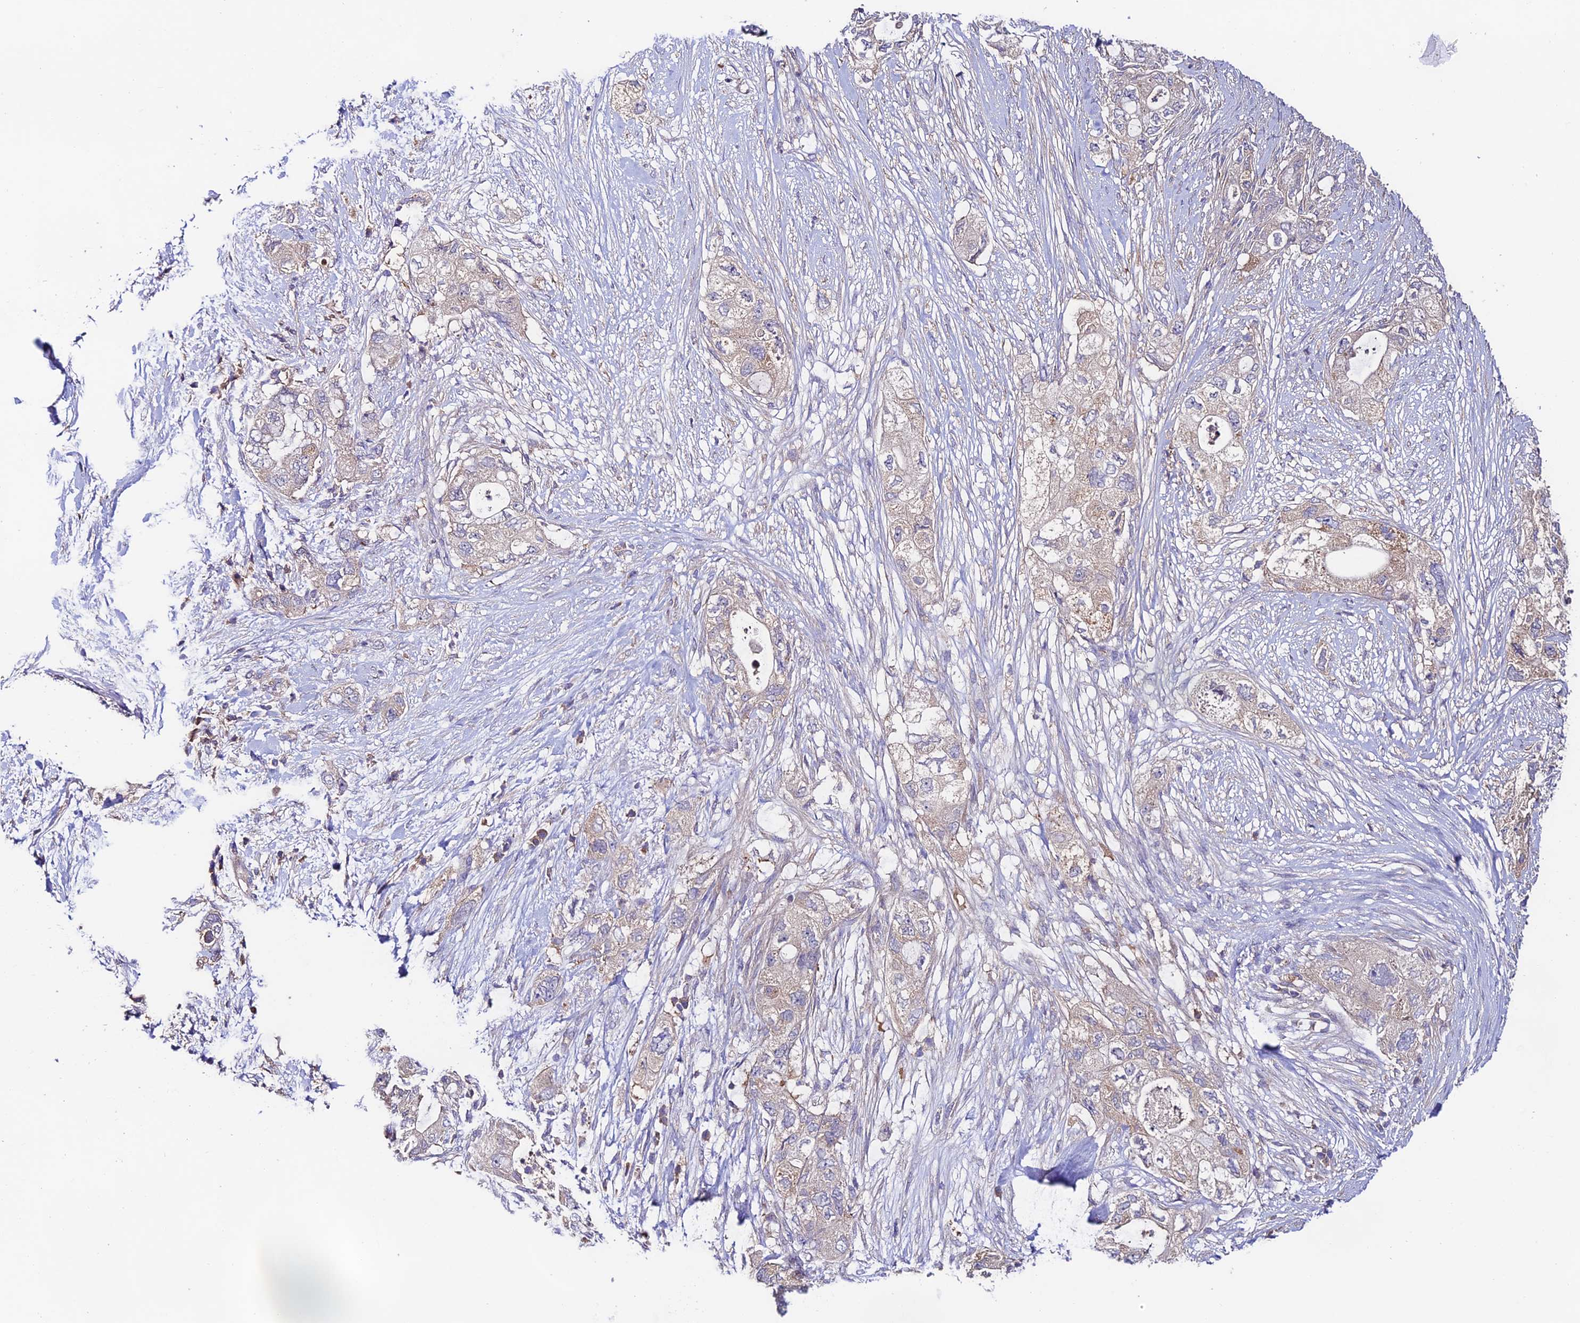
{"staining": {"intensity": "weak", "quantity": "<25%", "location": "cytoplasmic/membranous"}, "tissue": "pancreatic cancer", "cell_type": "Tumor cells", "image_type": "cancer", "snomed": [{"axis": "morphology", "description": "Adenocarcinoma, NOS"}, {"axis": "topography", "description": "Pancreas"}], "caption": "Tumor cells show no significant protein expression in pancreatic cancer (adenocarcinoma).", "gene": "BRME1", "patient": {"sex": "female", "age": 73}}